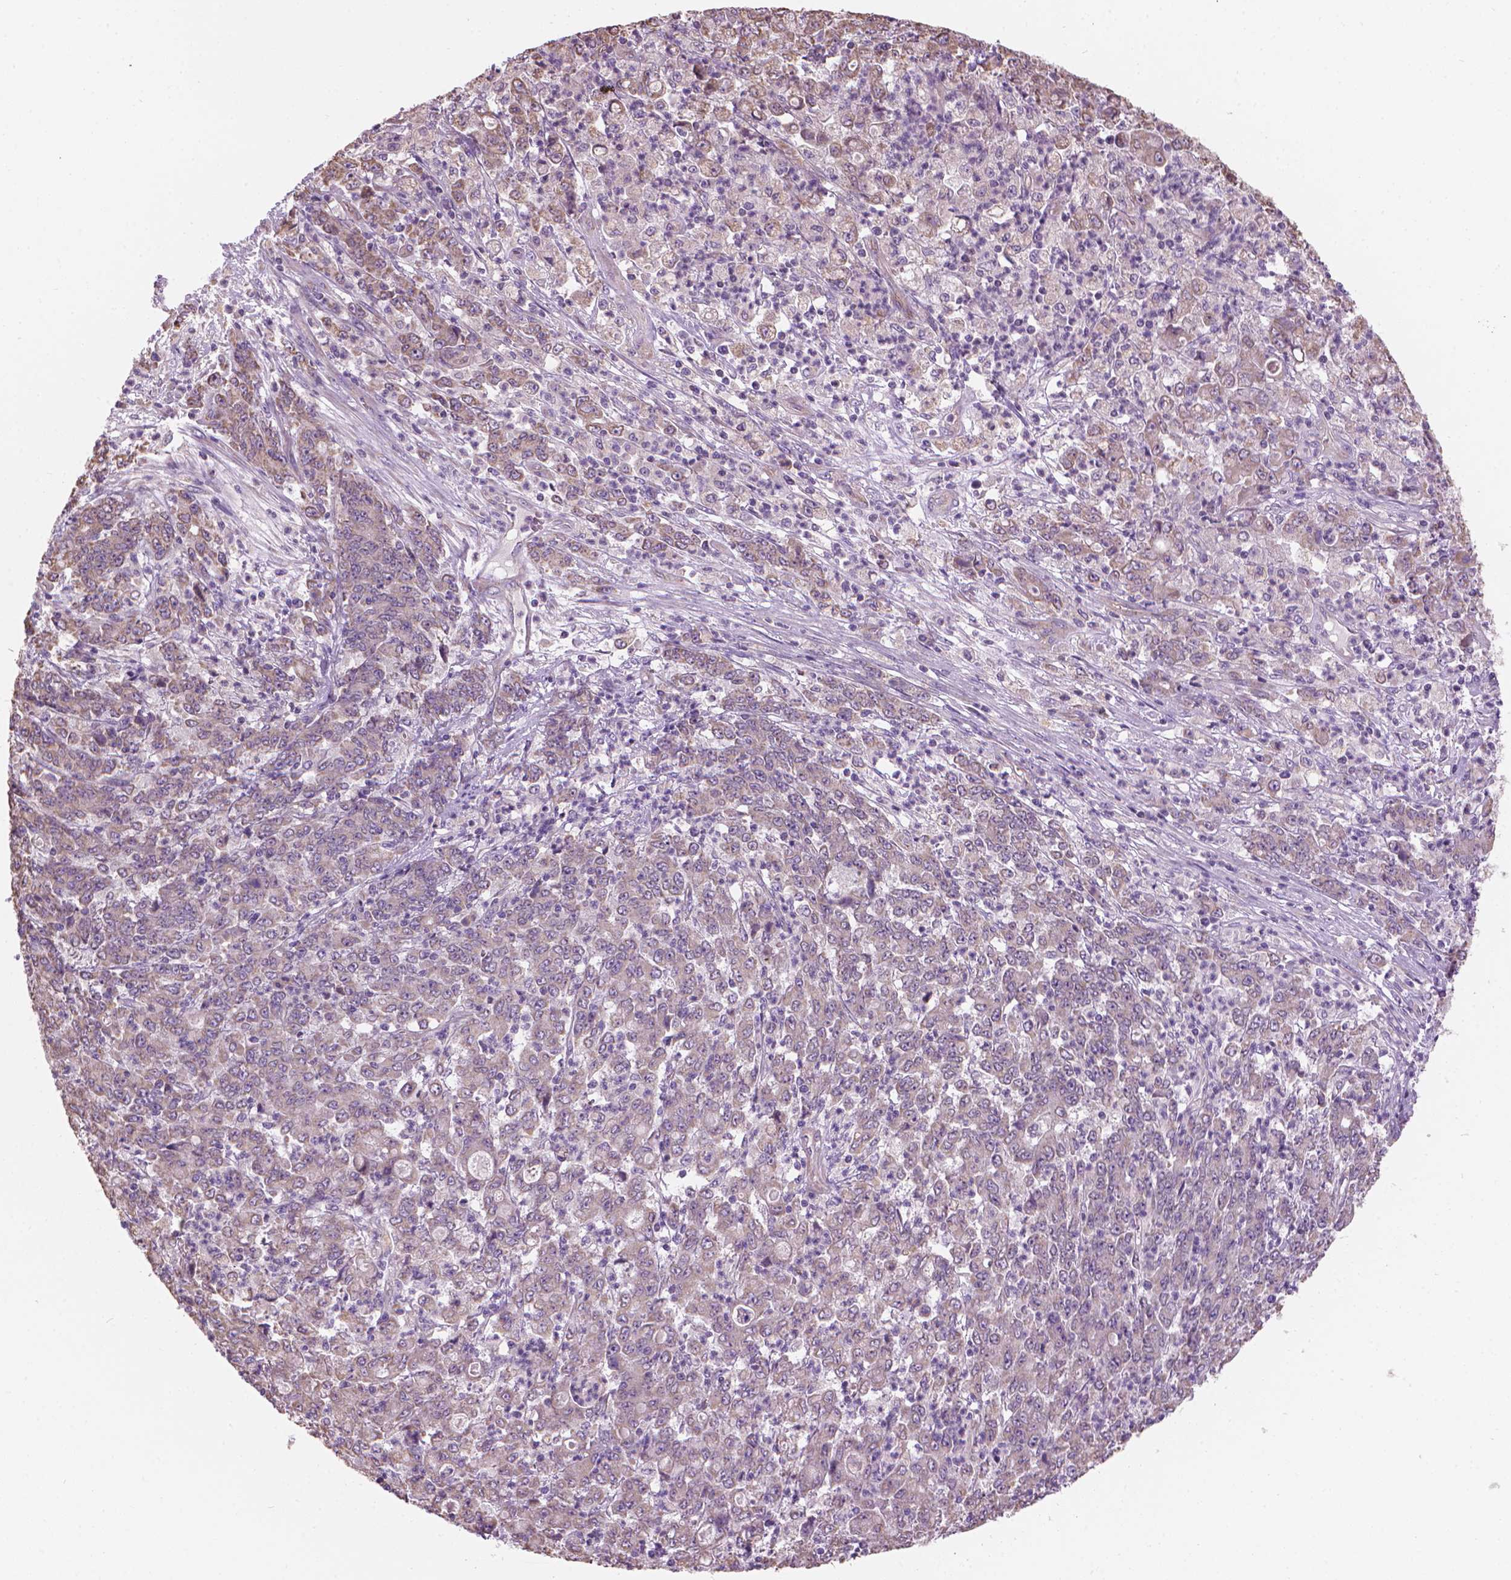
{"staining": {"intensity": "weak", "quantity": "<25%", "location": "cytoplasmic/membranous"}, "tissue": "stomach cancer", "cell_type": "Tumor cells", "image_type": "cancer", "snomed": [{"axis": "morphology", "description": "Adenocarcinoma, NOS"}, {"axis": "topography", "description": "Stomach, lower"}], "caption": "High power microscopy image of an immunohistochemistry (IHC) photomicrograph of stomach cancer (adenocarcinoma), revealing no significant positivity in tumor cells.", "gene": "TTC29", "patient": {"sex": "female", "age": 71}}